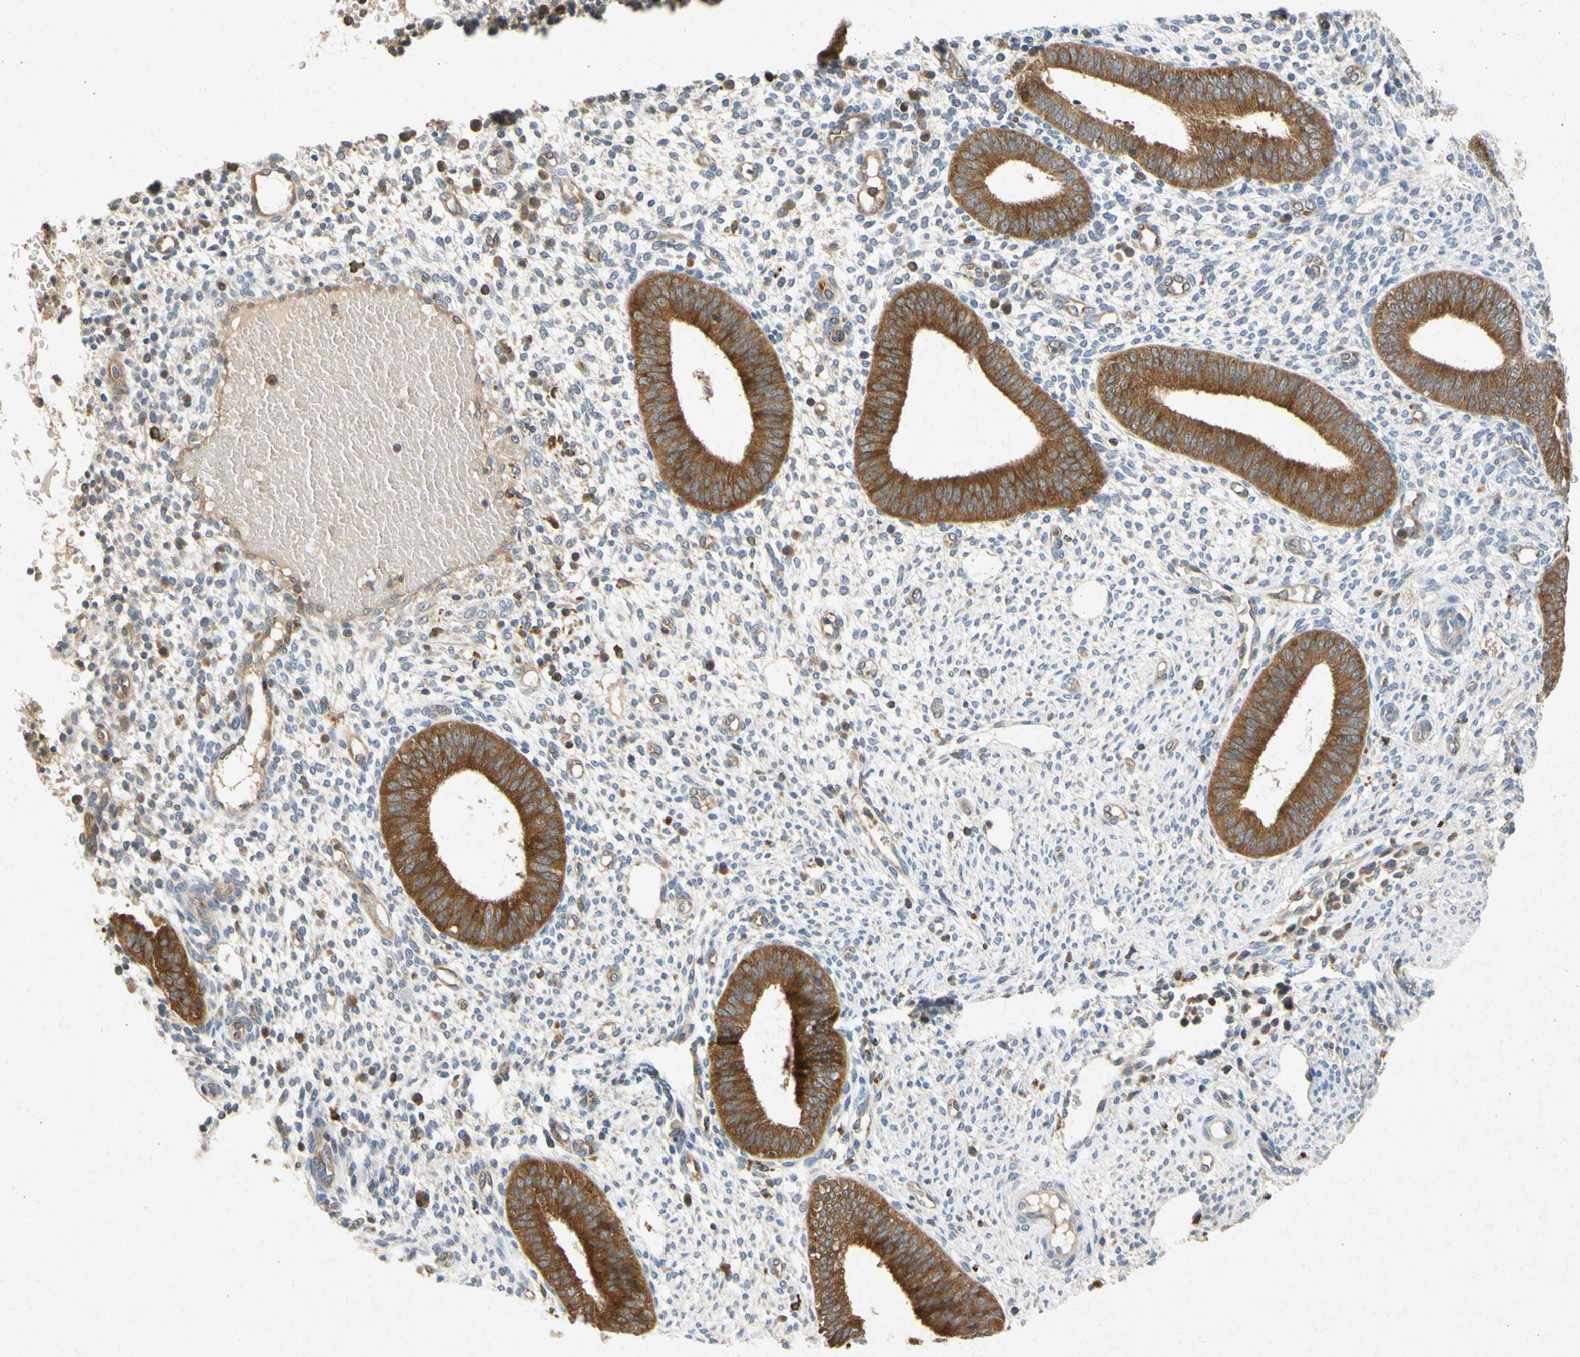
{"staining": {"intensity": "moderate", "quantity": "<25%", "location": "cytoplasmic/membranous"}, "tissue": "endometrium", "cell_type": "Cells in endometrial stroma", "image_type": "normal", "snomed": [{"axis": "morphology", "description": "Normal tissue, NOS"}, {"axis": "topography", "description": "Endometrium"}], "caption": "High-magnification brightfield microscopy of benign endometrium stained with DAB (brown) and counterstained with hematoxylin (blue). cells in endometrial stroma exhibit moderate cytoplasmic/membranous positivity is appreciated in about<25% of cells. Nuclei are stained in blue.", "gene": "RPS6KA1", "patient": {"sex": "female", "age": 35}}